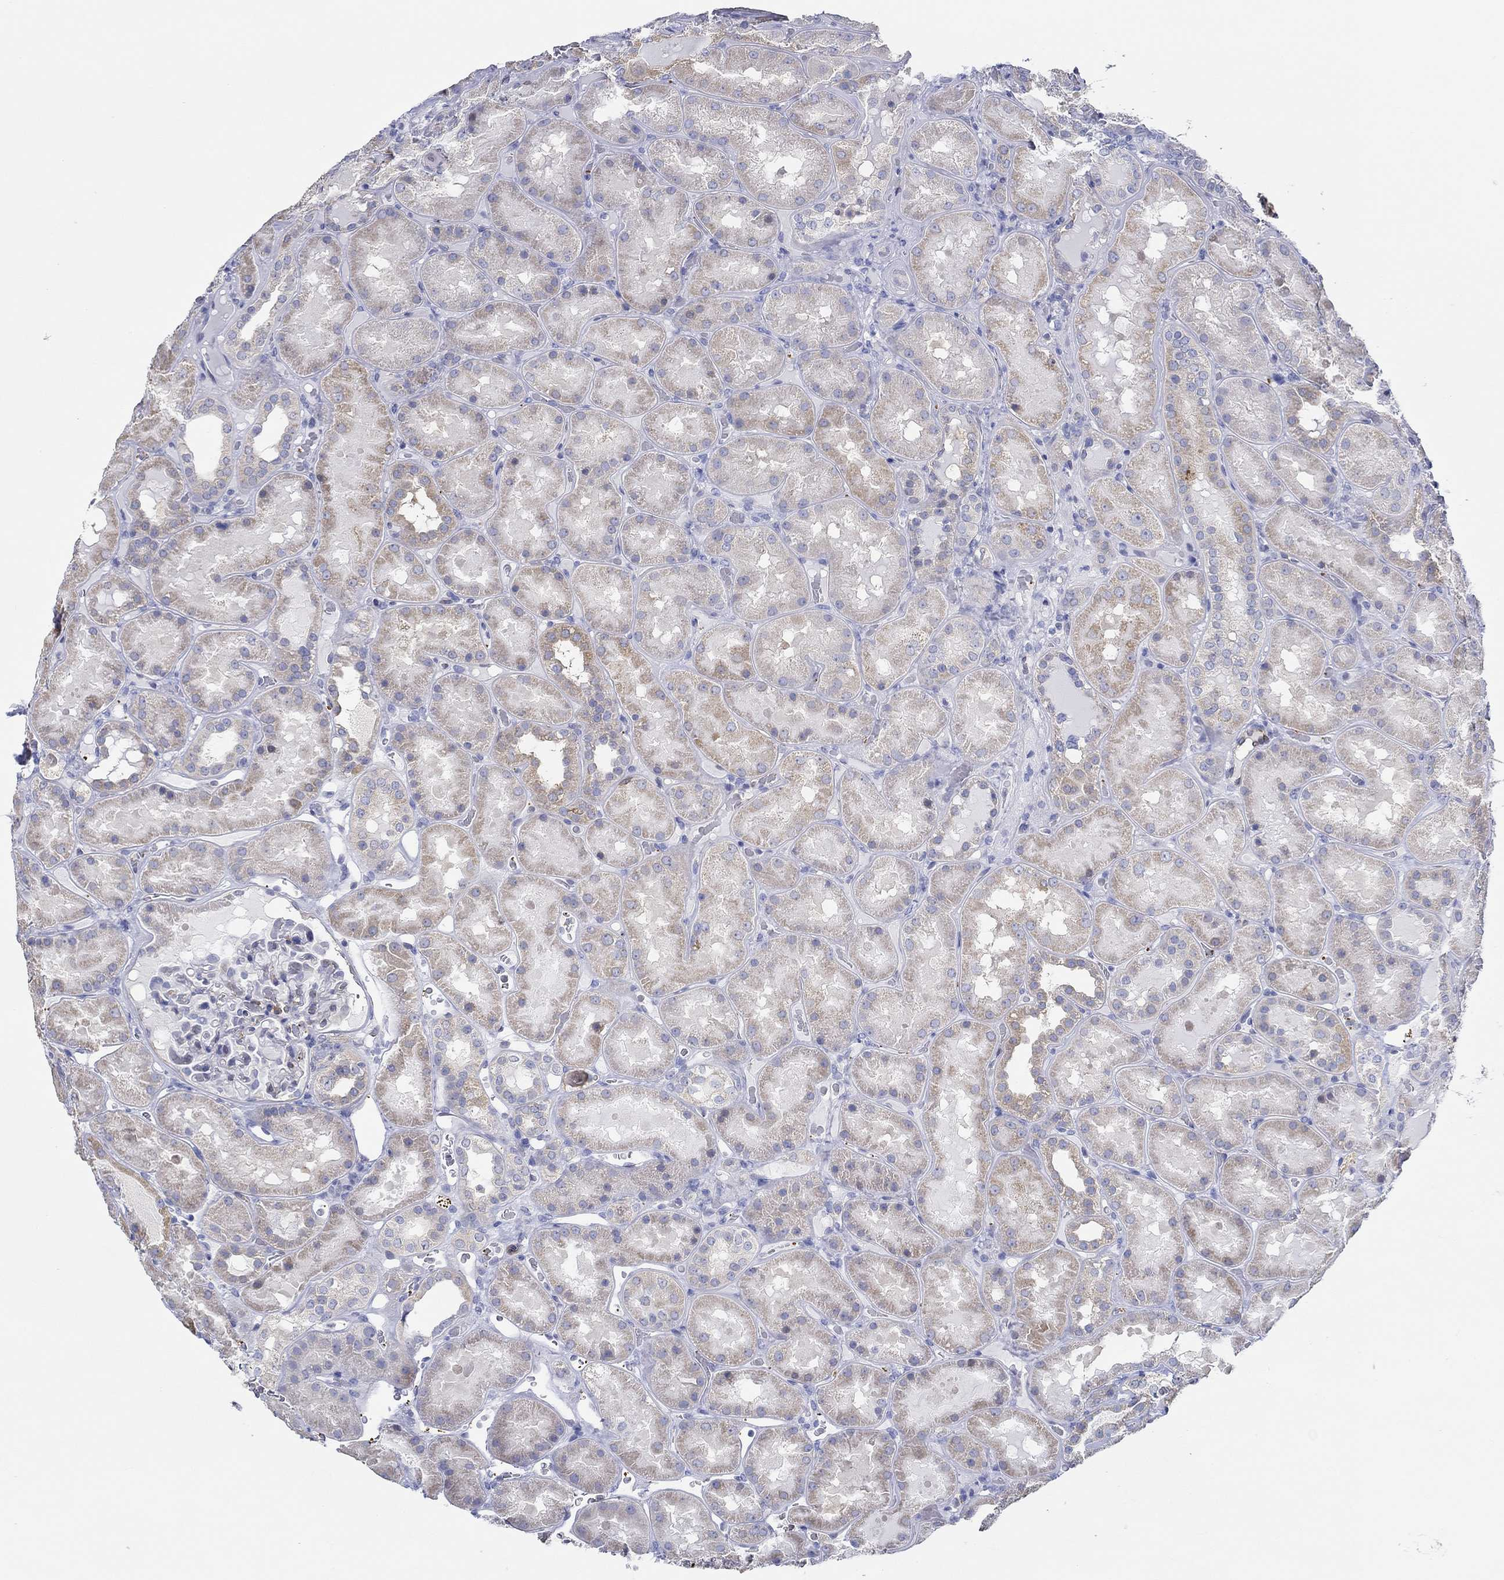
{"staining": {"intensity": "negative", "quantity": "none", "location": "none"}, "tissue": "kidney", "cell_type": "Cells in glomeruli", "image_type": "normal", "snomed": [{"axis": "morphology", "description": "Normal tissue, NOS"}, {"axis": "topography", "description": "Kidney"}], "caption": "Cells in glomeruli are negative for protein expression in benign human kidney. (Immunohistochemistry (ihc), brightfield microscopy, high magnification).", "gene": "SLC27A3", "patient": {"sex": "male", "age": 73}}